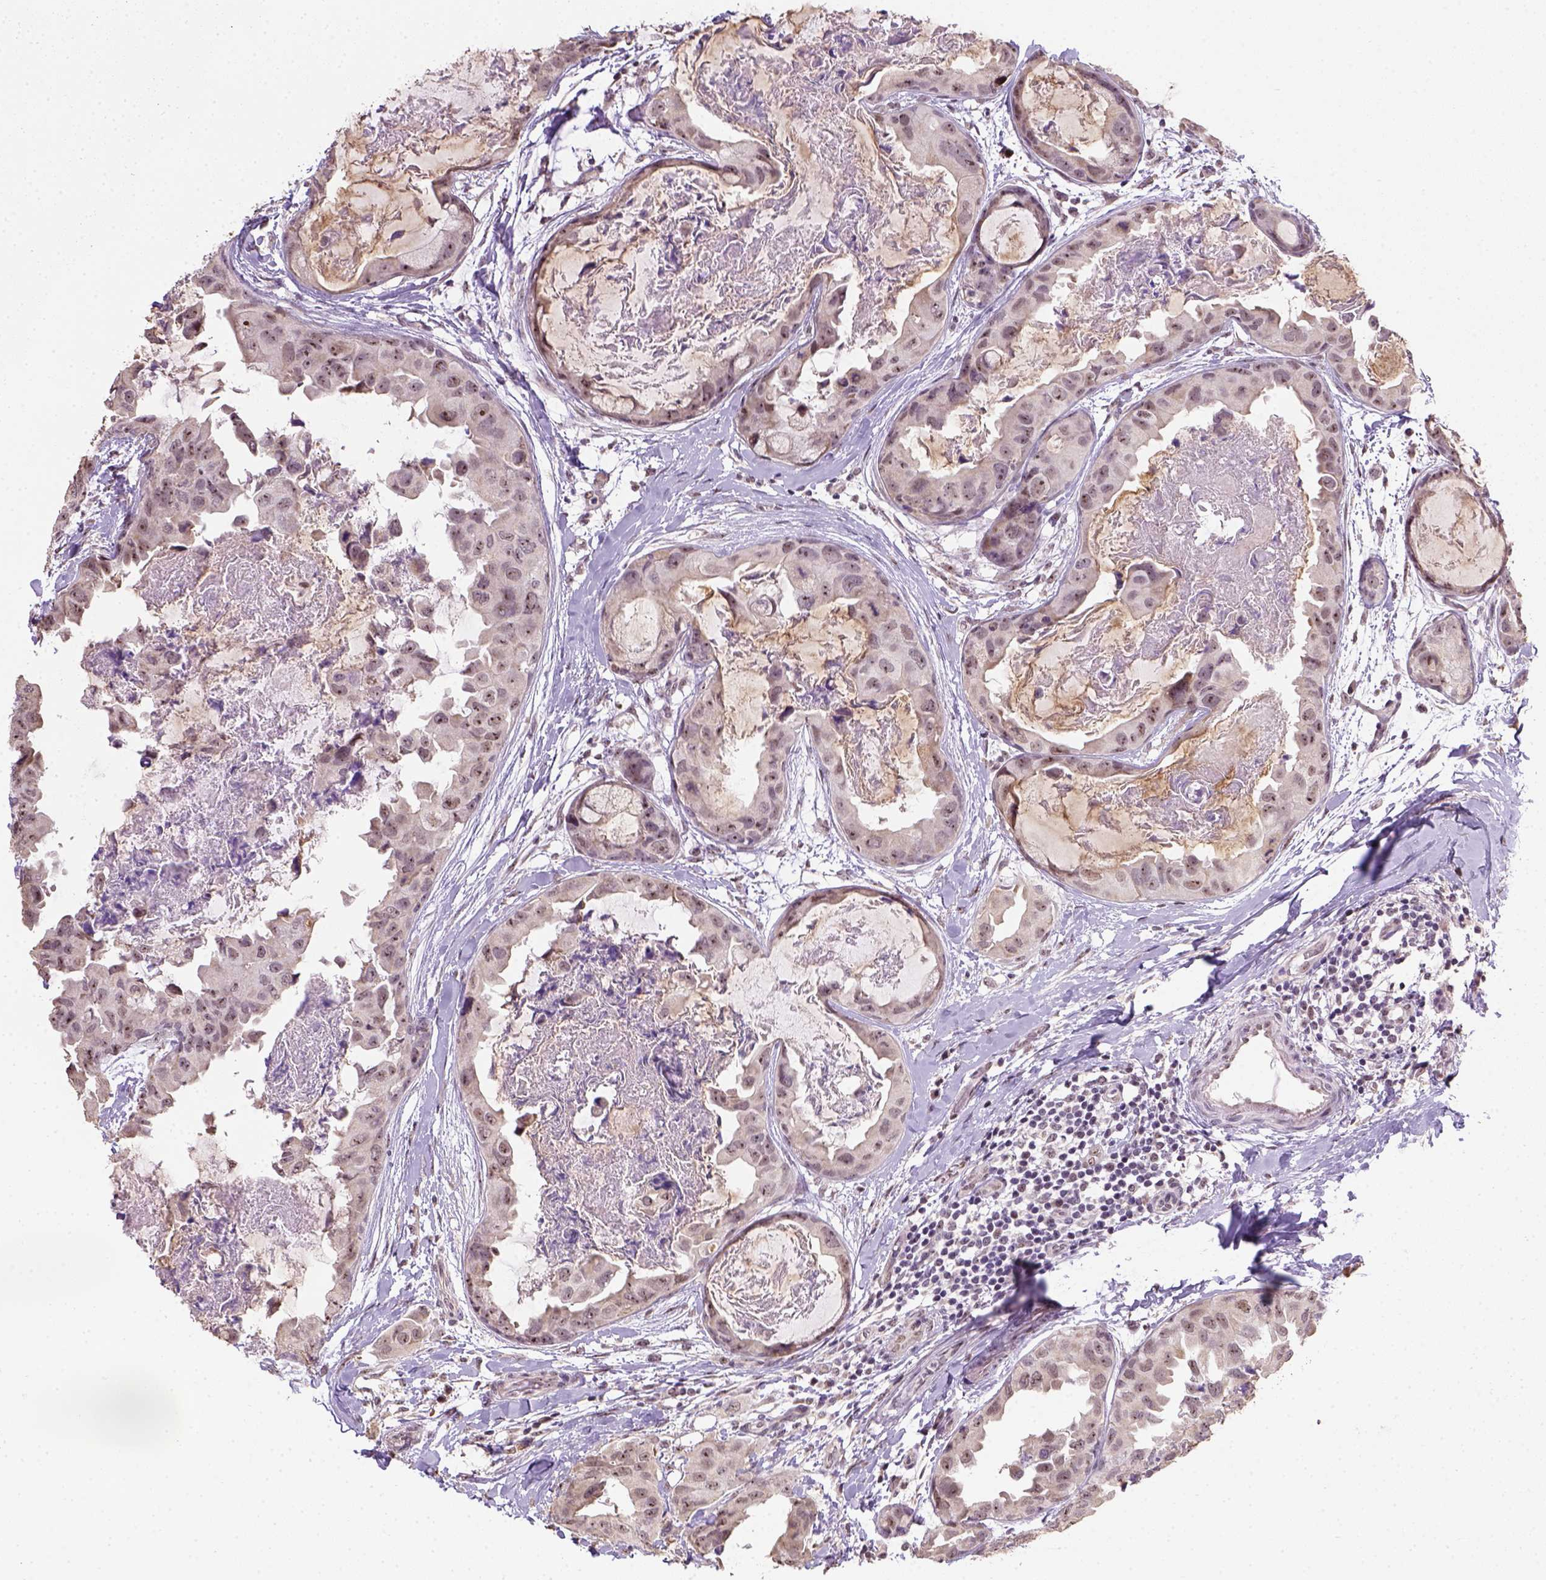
{"staining": {"intensity": "strong", "quantity": "25%-75%", "location": "nuclear"}, "tissue": "breast cancer", "cell_type": "Tumor cells", "image_type": "cancer", "snomed": [{"axis": "morphology", "description": "Normal tissue, NOS"}, {"axis": "morphology", "description": "Duct carcinoma"}, {"axis": "topography", "description": "Breast"}], "caption": "Immunohistochemical staining of human intraductal carcinoma (breast) displays high levels of strong nuclear protein positivity in about 25%-75% of tumor cells. (brown staining indicates protein expression, while blue staining denotes nuclei).", "gene": "DDX50", "patient": {"sex": "female", "age": 40}}